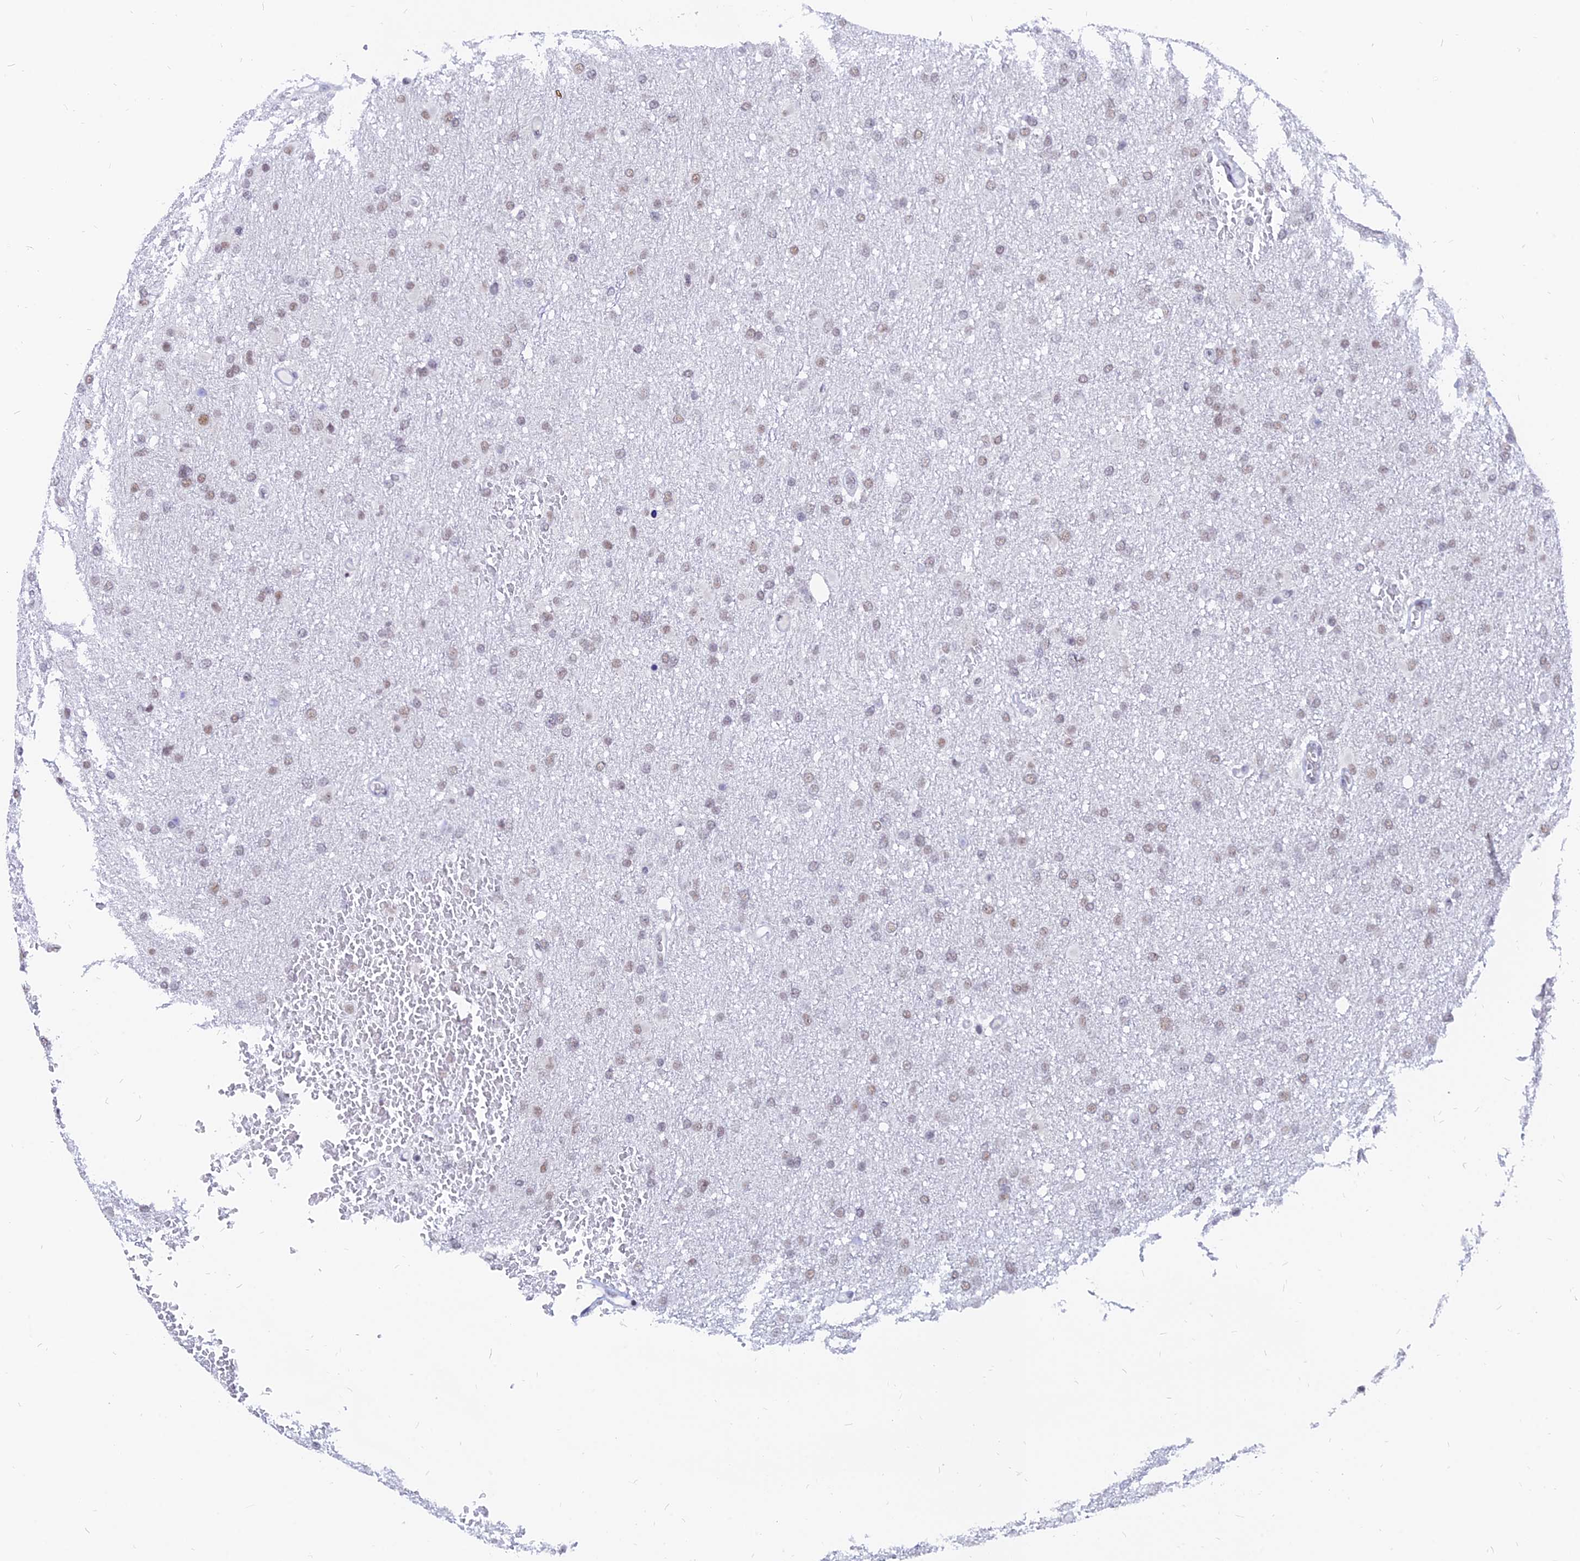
{"staining": {"intensity": "weak", "quantity": "25%-75%", "location": "nuclear"}, "tissue": "glioma", "cell_type": "Tumor cells", "image_type": "cancer", "snomed": [{"axis": "morphology", "description": "Glioma, malignant, High grade"}, {"axis": "topography", "description": "Cerebral cortex"}], "caption": "IHC micrograph of neoplastic tissue: human high-grade glioma (malignant) stained using IHC exhibits low levels of weak protein expression localized specifically in the nuclear of tumor cells, appearing as a nuclear brown color.", "gene": "DPY30", "patient": {"sex": "female", "age": 36}}